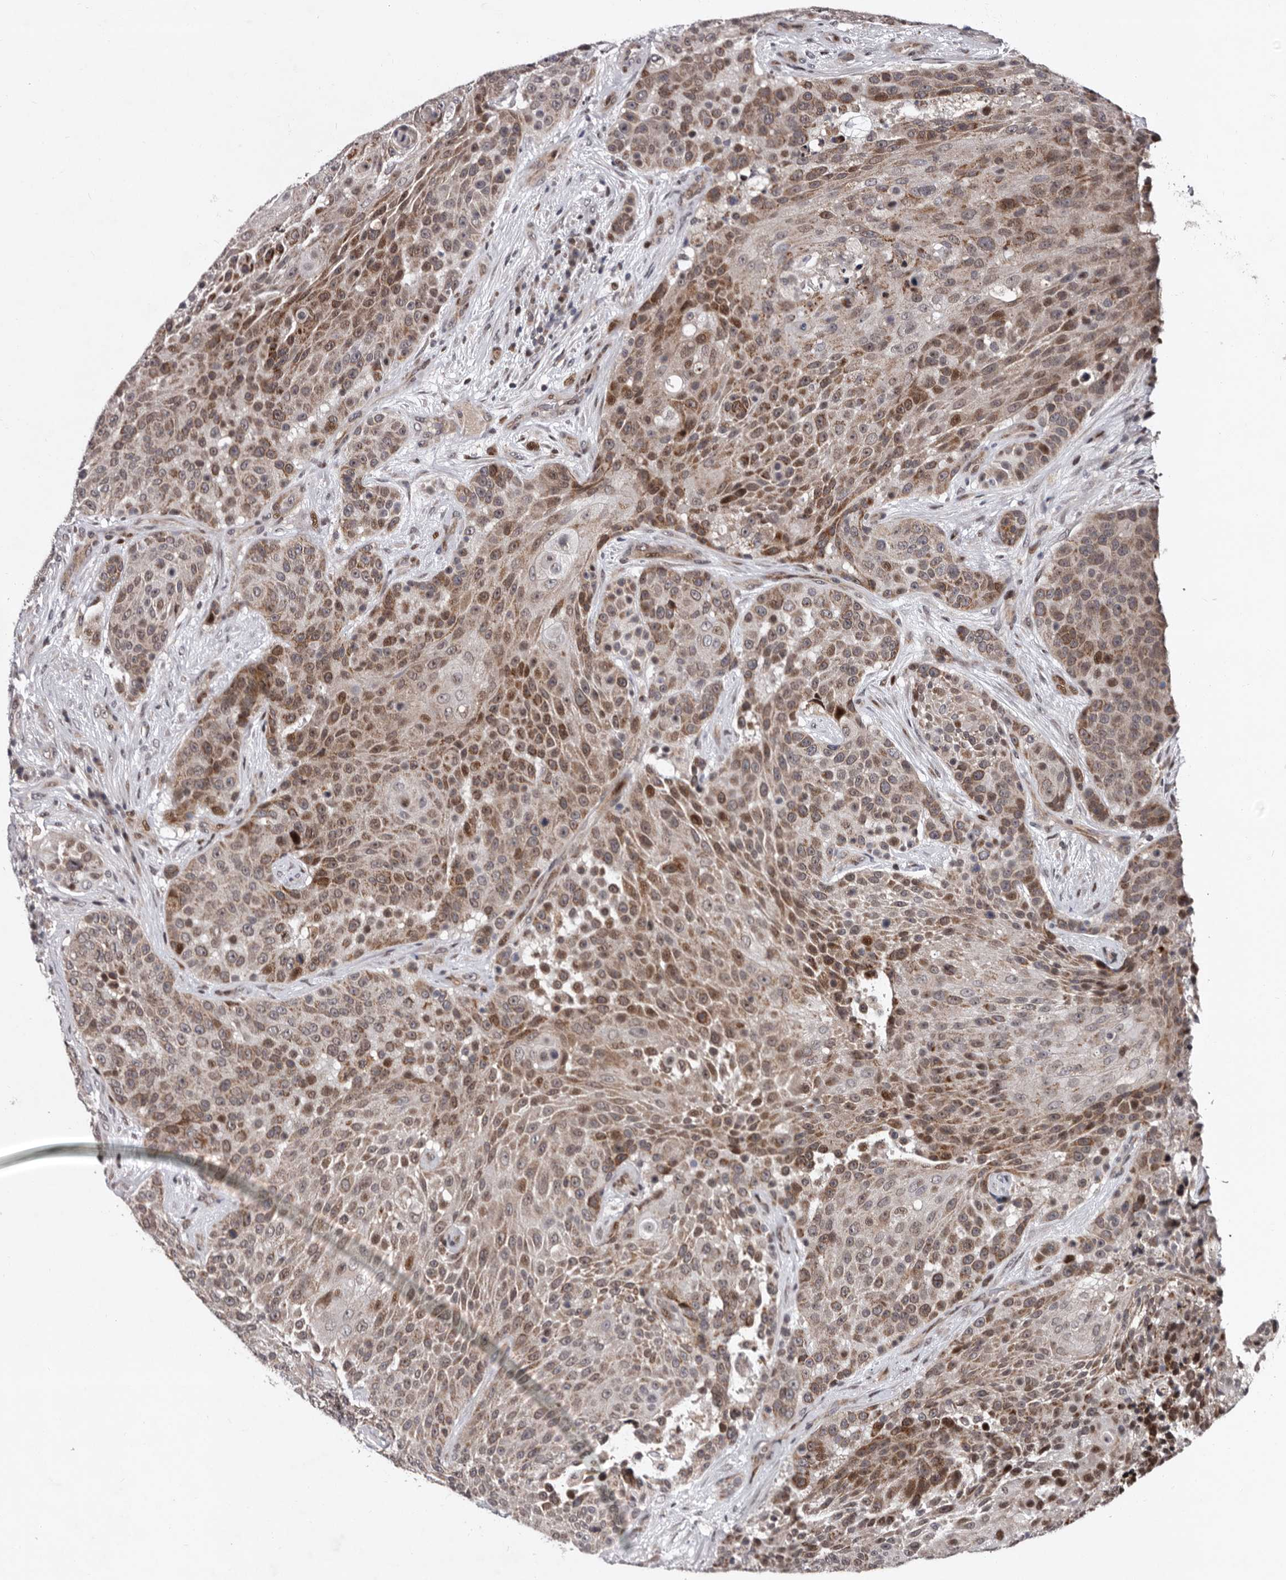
{"staining": {"intensity": "weak", "quantity": "25%-75%", "location": "cytoplasmic/membranous,nuclear"}, "tissue": "urothelial cancer", "cell_type": "Tumor cells", "image_type": "cancer", "snomed": [{"axis": "morphology", "description": "Urothelial carcinoma, High grade"}, {"axis": "topography", "description": "Urinary bladder"}], "caption": "Urothelial cancer tissue demonstrates weak cytoplasmic/membranous and nuclear expression in about 25%-75% of tumor cells", "gene": "TNKS", "patient": {"sex": "female", "age": 63}}